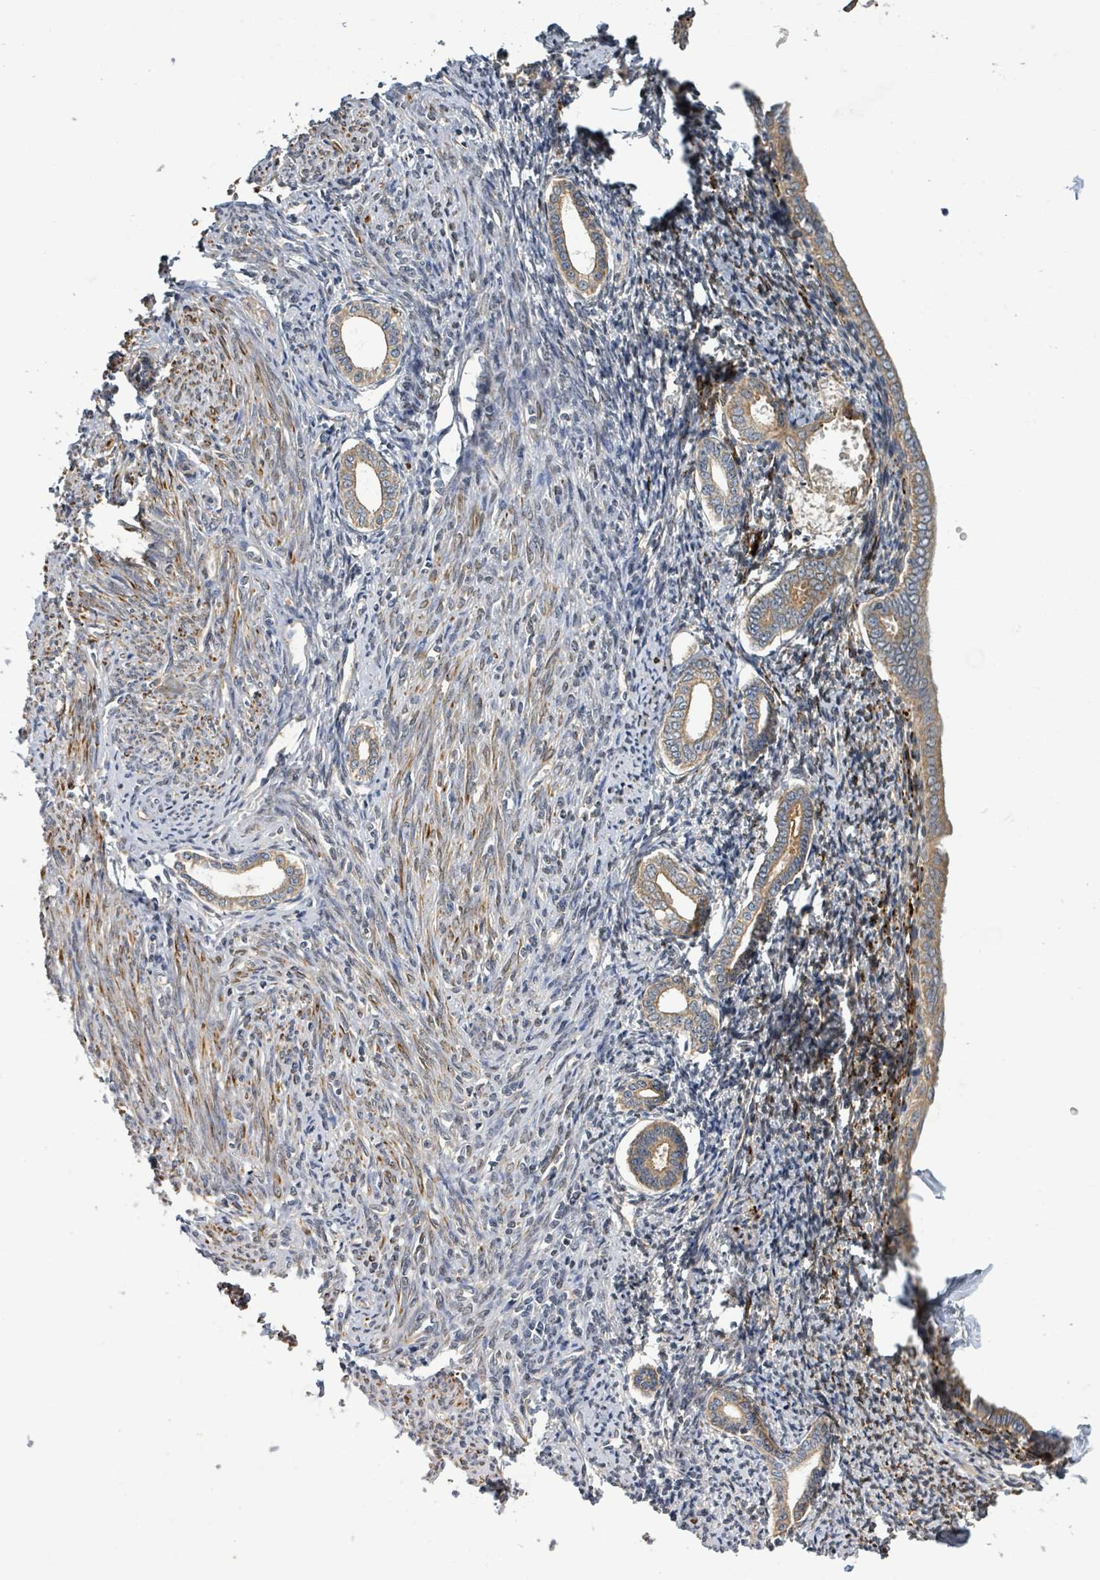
{"staining": {"intensity": "weak", "quantity": "25%-75%", "location": "cytoplasmic/membranous"}, "tissue": "endometrium", "cell_type": "Cells in endometrial stroma", "image_type": "normal", "snomed": [{"axis": "morphology", "description": "Normal tissue, NOS"}, {"axis": "topography", "description": "Endometrium"}], "caption": "Protein staining reveals weak cytoplasmic/membranous positivity in about 25%-75% of cells in endometrial stroma in normal endometrium.", "gene": "STARD4", "patient": {"sex": "female", "age": 63}}